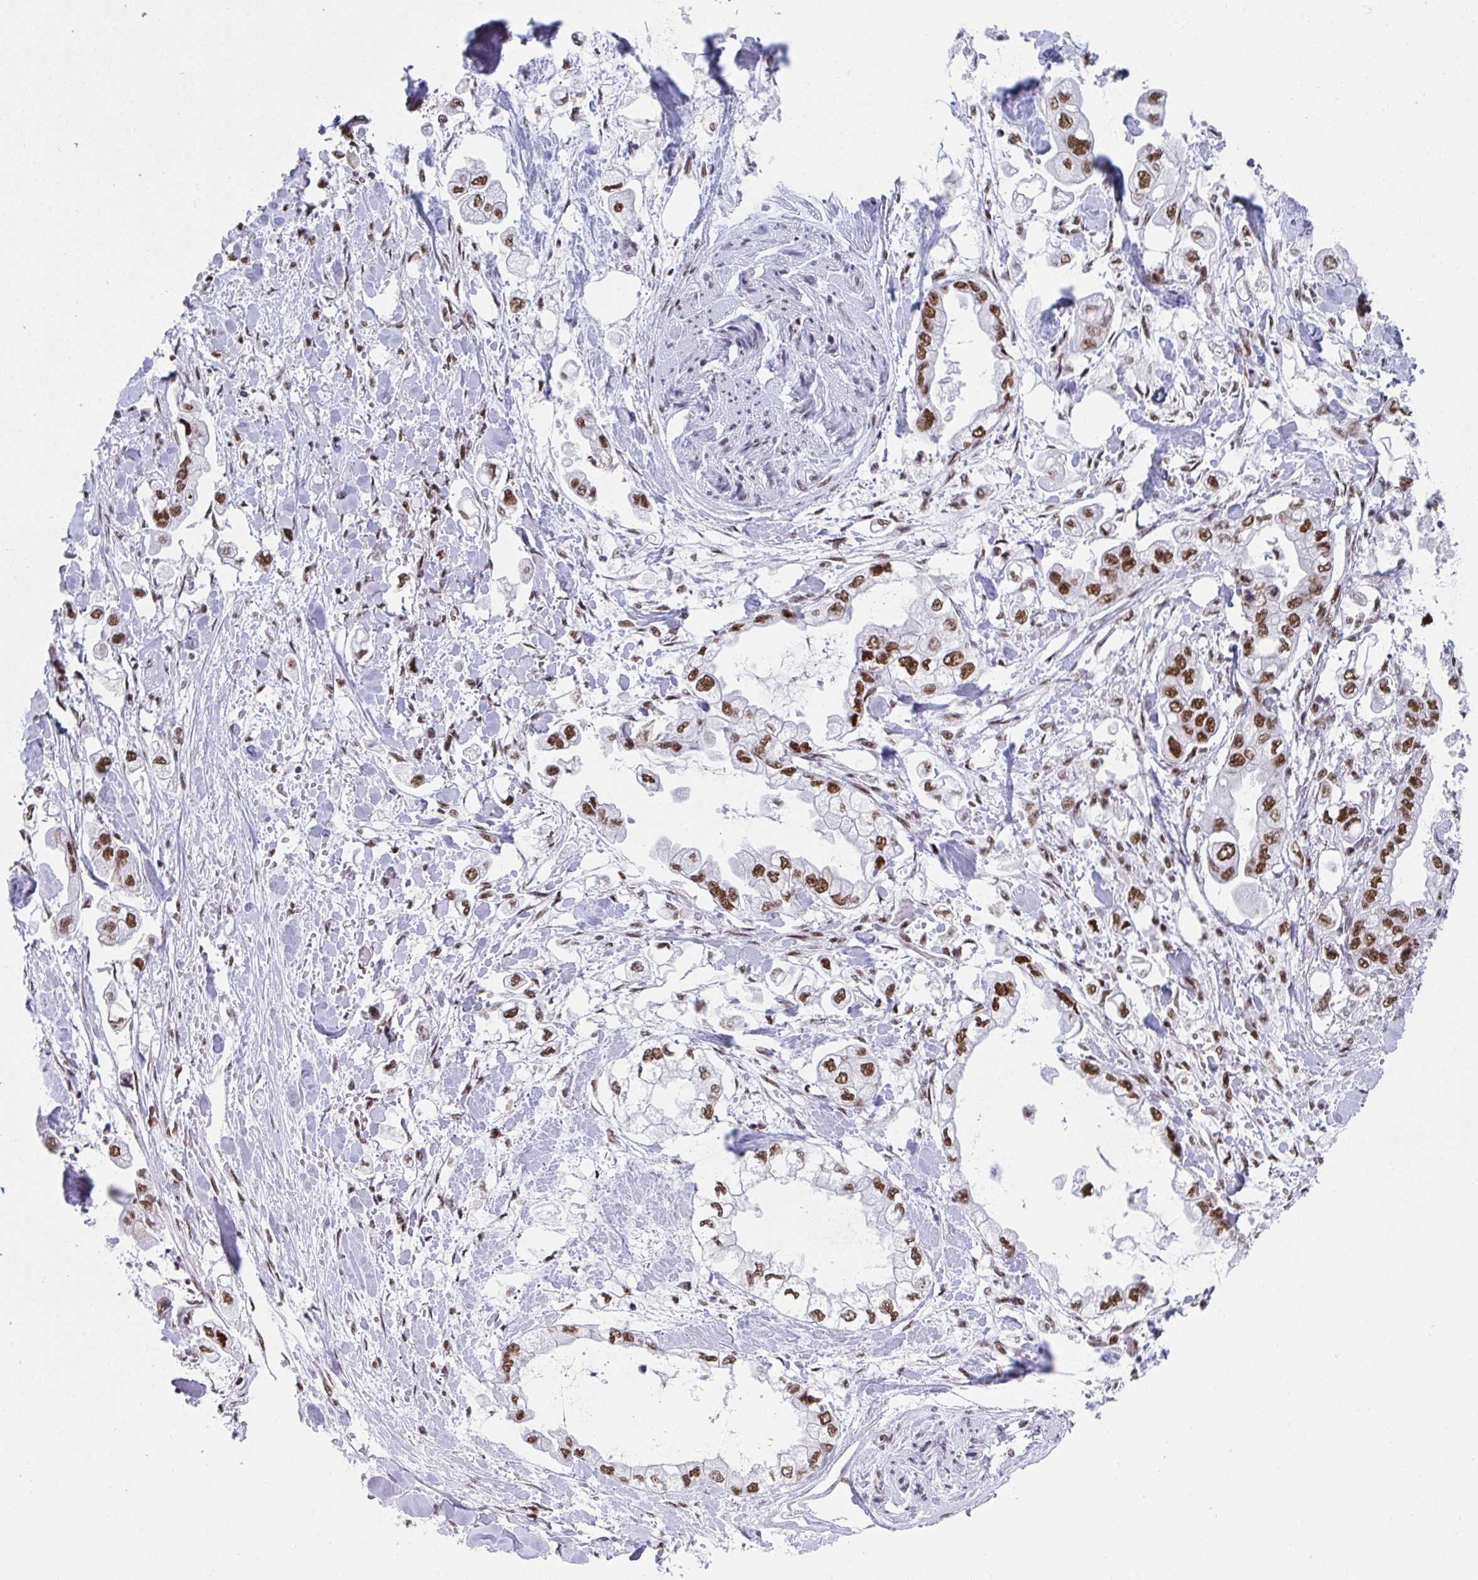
{"staining": {"intensity": "moderate", "quantity": ">75%", "location": "nuclear"}, "tissue": "stomach cancer", "cell_type": "Tumor cells", "image_type": "cancer", "snomed": [{"axis": "morphology", "description": "Adenocarcinoma, NOS"}, {"axis": "topography", "description": "Stomach"}], "caption": "IHC of adenocarcinoma (stomach) demonstrates medium levels of moderate nuclear expression in about >75% of tumor cells.", "gene": "SNRNP70", "patient": {"sex": "male", "age": 62}}